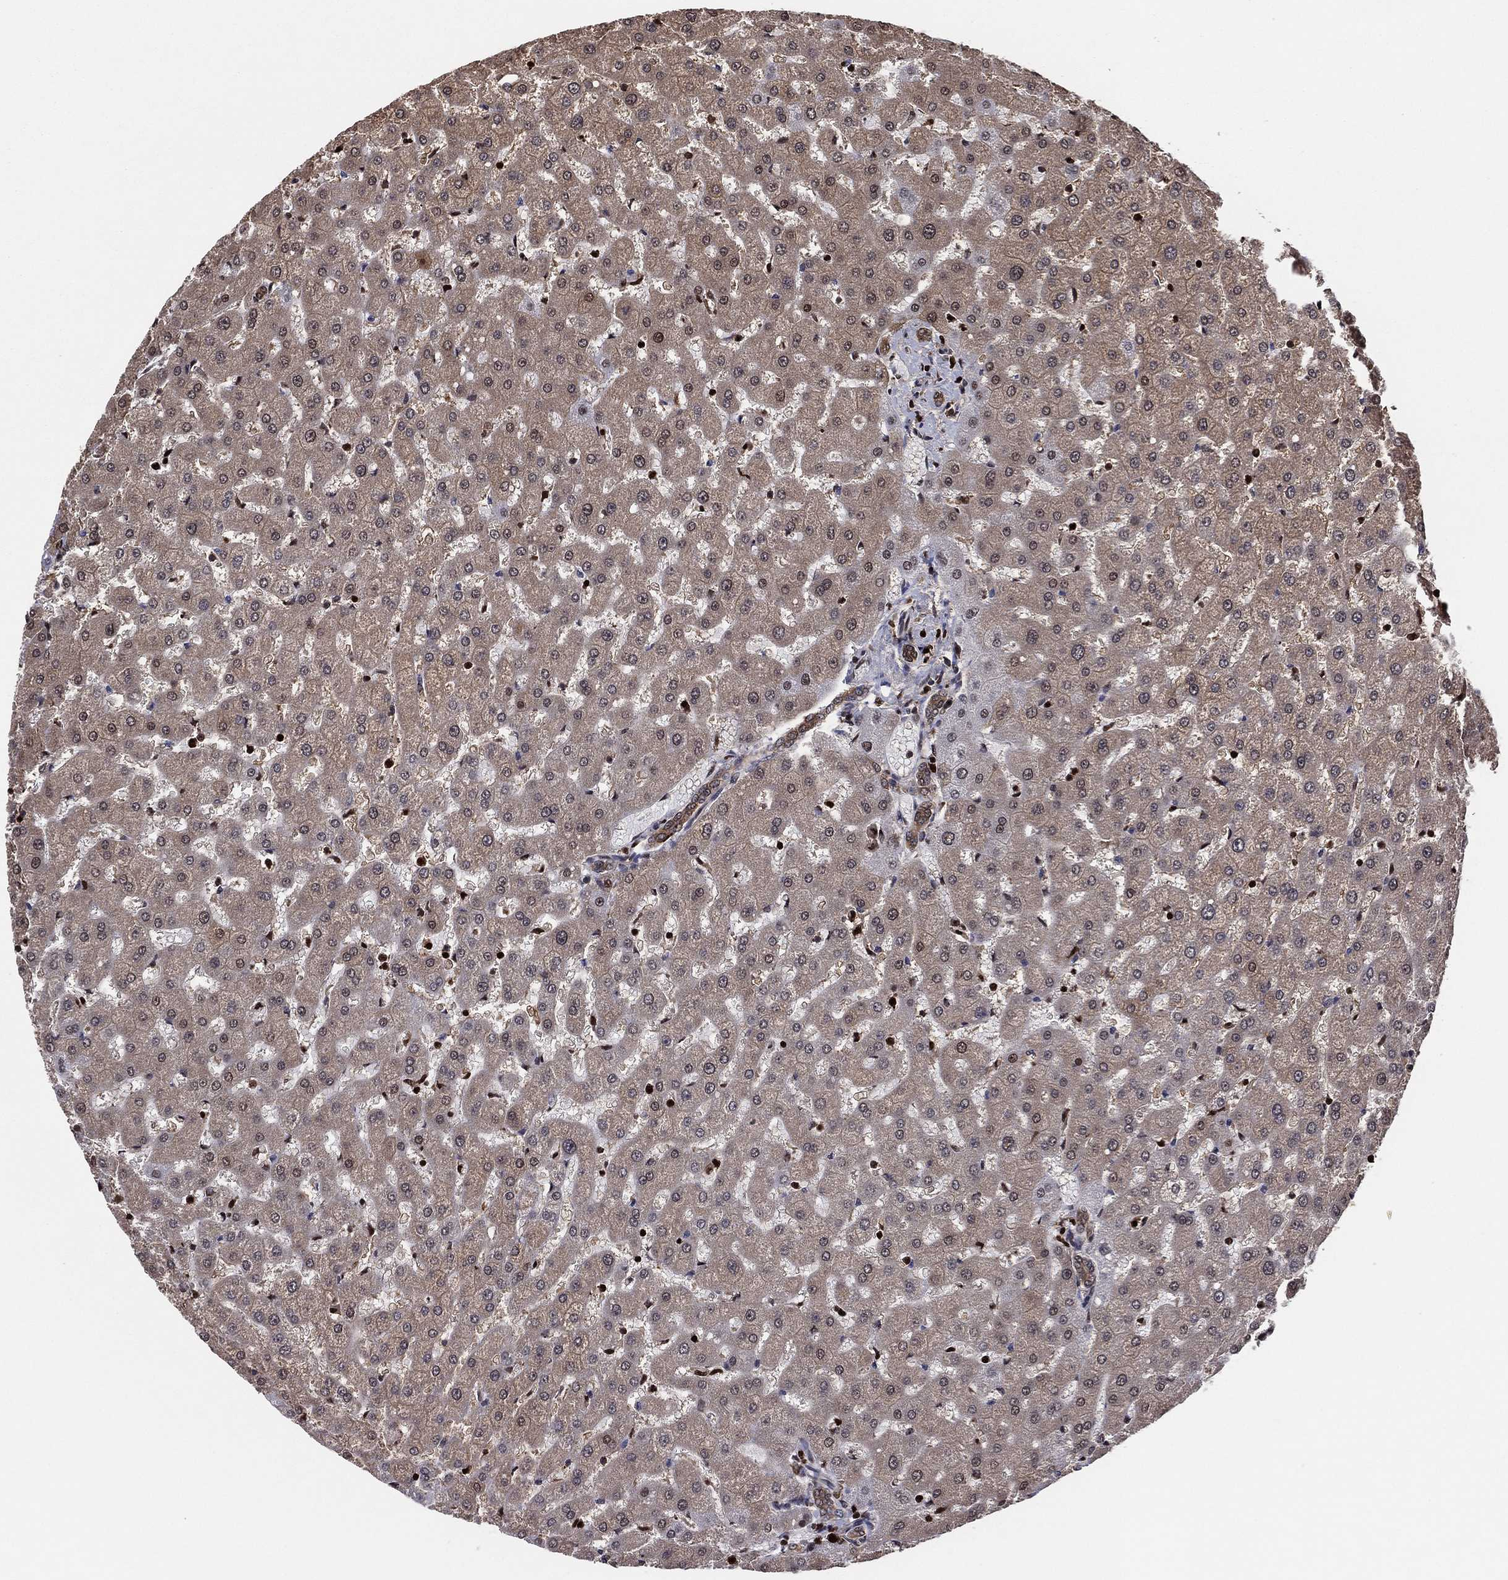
{"staining": {"intensity": "moderate", "quantity": ">75%", "location": "cytoplasmic/membranous"}, "tissue": "liver", "cell_type": "Cholangiocytes", "image_type": "normal", "snomed": [{"axis": "morphology", "description": "Normal tissue, NOS"}, {"axis": "topography", "description": "Liver"}], "caption": "A histopathology image of liver stained for a protein shows moderate cytoplasmic/membranous brown staining in cholangiocytes. (brown staining indicates protein expression, while blue staining denotes nuclei).", "gene": "PSMA1", "patient": {"sex": "female", "age": 50}}